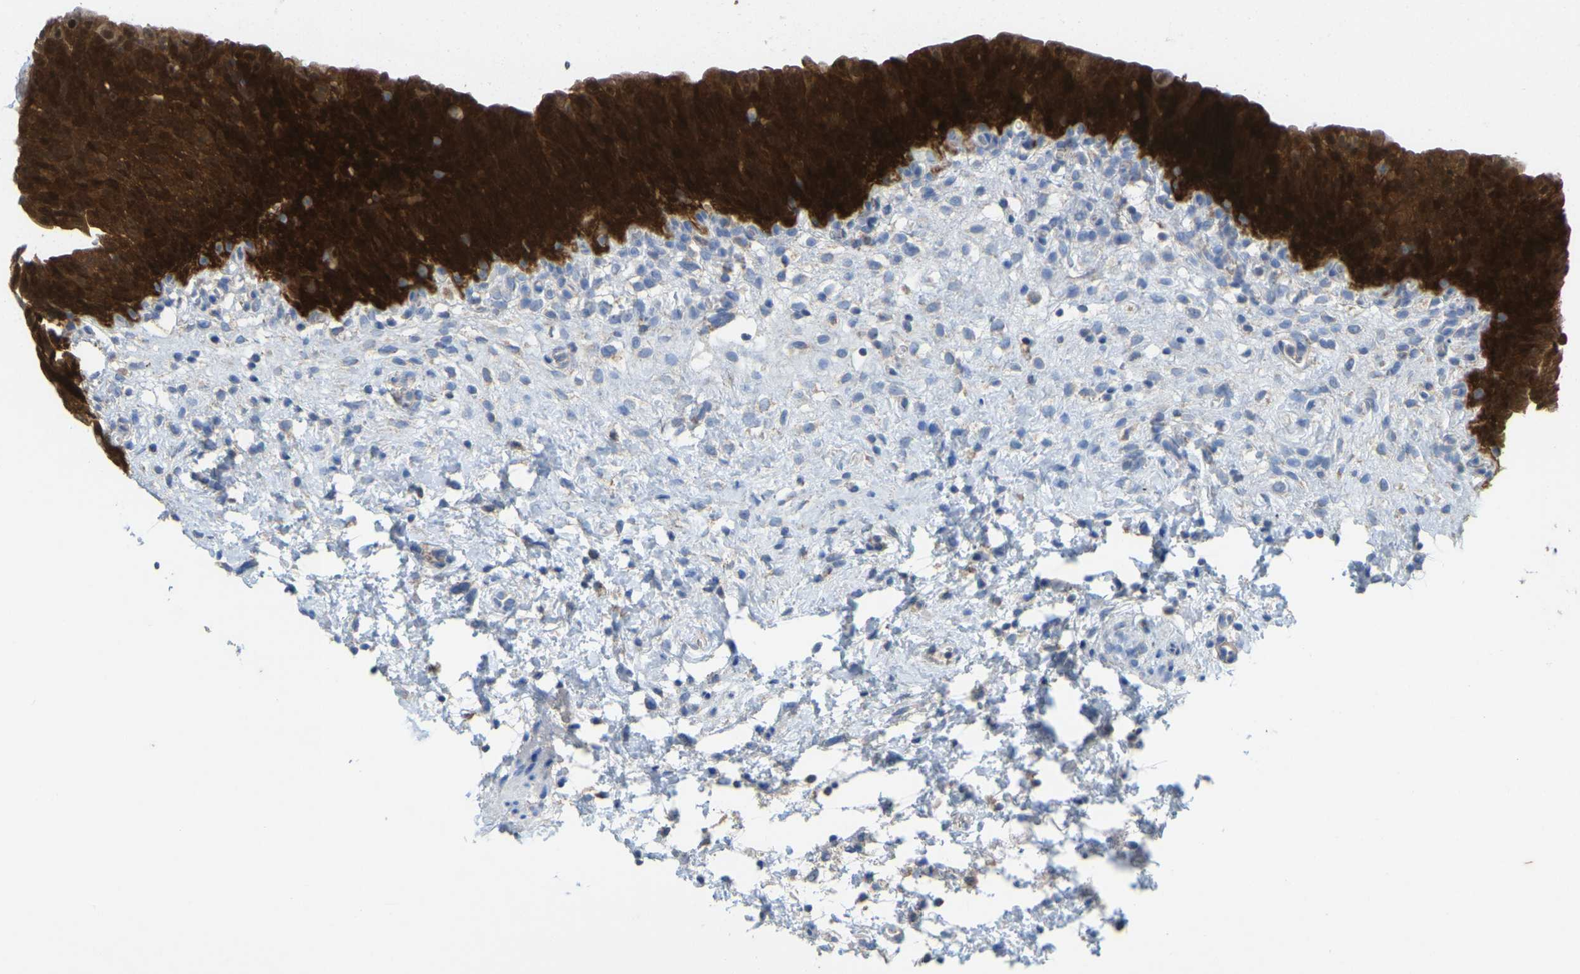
{"staining": {"intensity": "strong", "quantity": ">75%", "location": "cytoplasmic/membranous"}, "tissue": "urinary bladder", "cell_type": "Urothelial cells", "image_type": "normal", "snomed": [{"axis": "morphology", "description": "Normal tissue, NOS"}, {"axis": "topography", "description": "Urinary bladder"}], "caption": "Urothelial cells demonstrate high levels of strong cytoplasmic/membranous expression in about >75% of cells in unremarkable urinary bladder. (Brightfield microscopy of DAB IHC at high magnification).", "gene": "SERPINB5", "patient": {"sex": "male", "age": 55}}